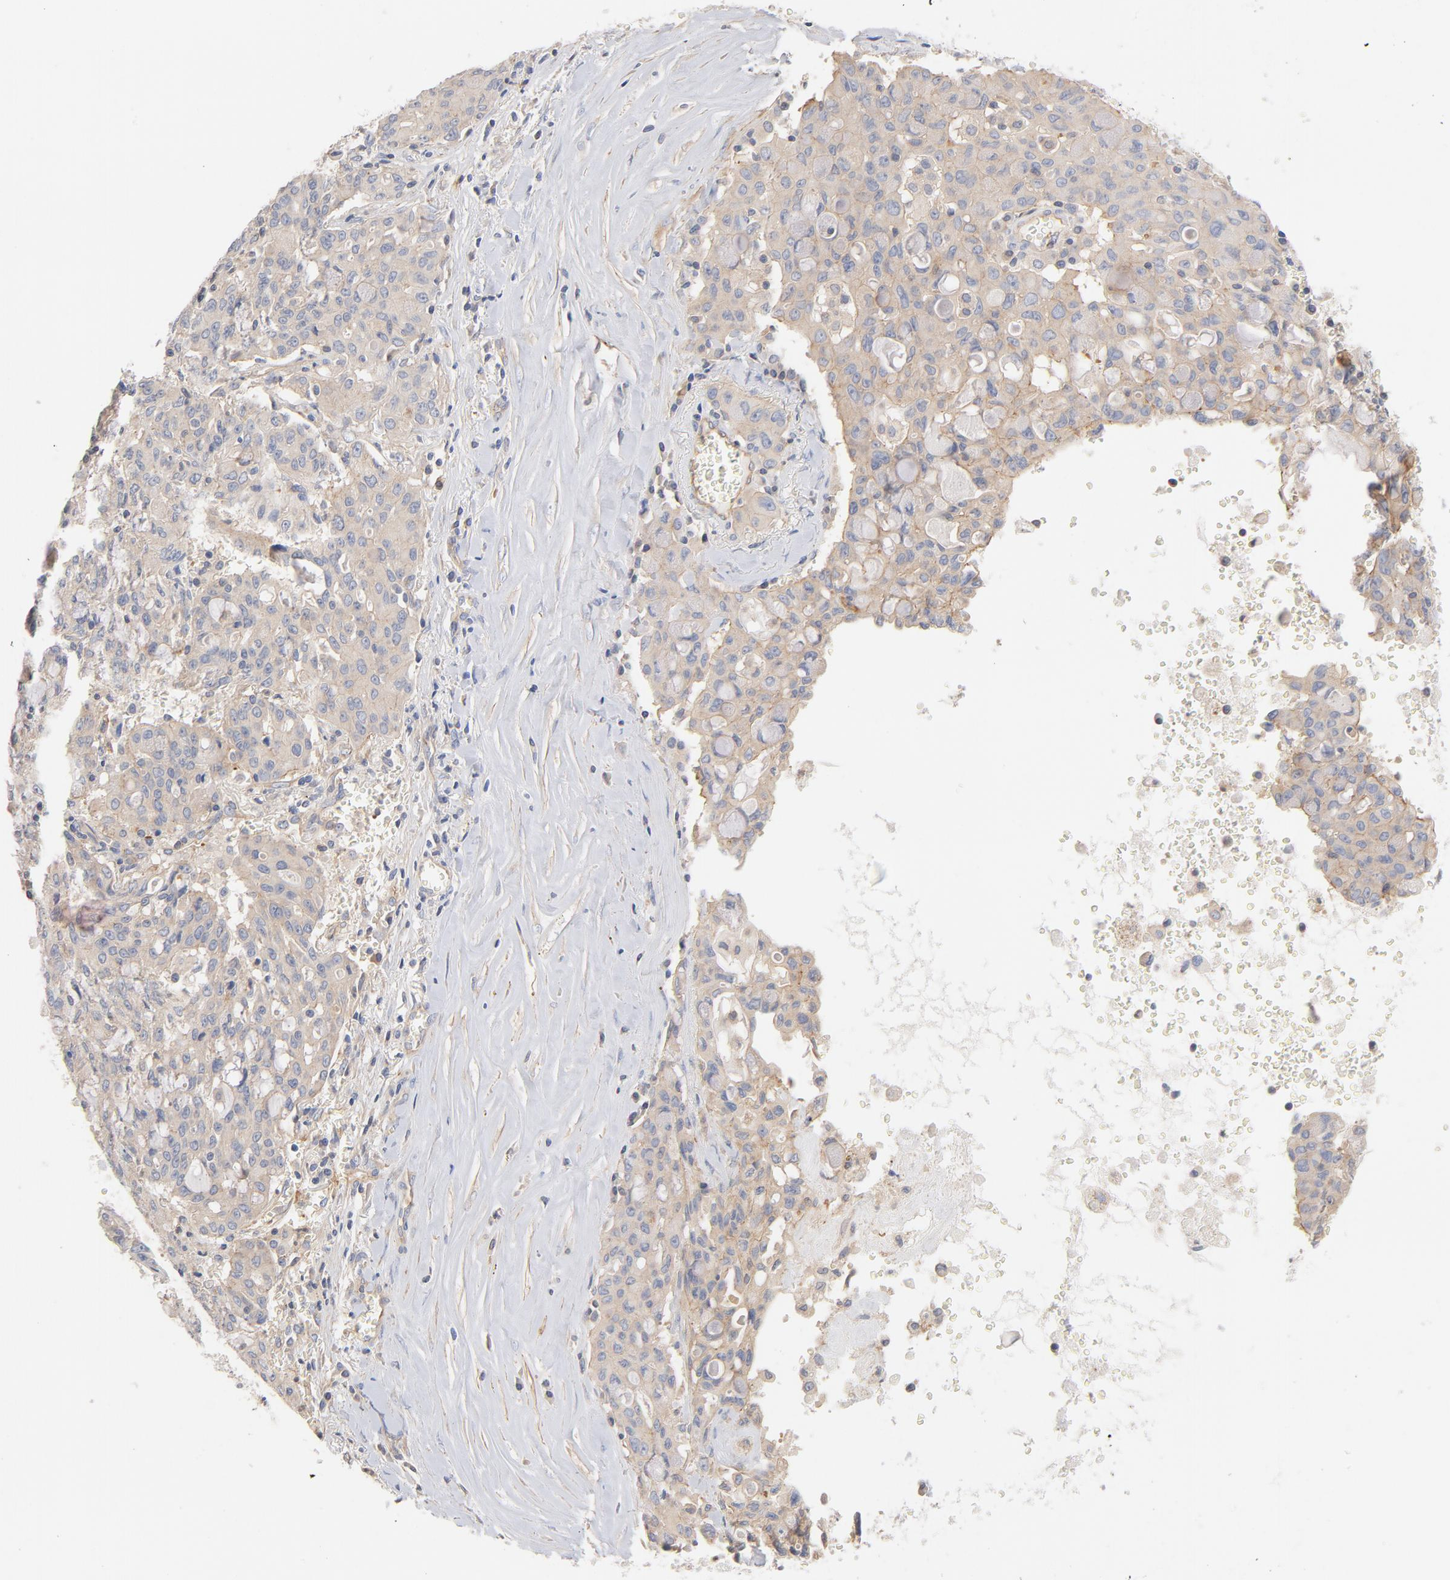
{"staining": {"intensity": "weak", "quantity": ">75%", "location": "cytoplasmic/membranous"}, "tissue": "lung cancer", "cell_type": "Tumor cells", "image_type": "cancer", "snomed": [{"axis": "morphology", "description": "Adenocarcinoma, NOS"}, {"axis": "topography", "description": "Lung"}], "caption": "Lung cancer (adenocarcinoma) stained for a protein (brown) exhibits weak cytoplasmic/membranous positive staining in approximately >75% of tumor cells.", "gene": "STRN3", "patient": {"sex": "female", "age": 44}}